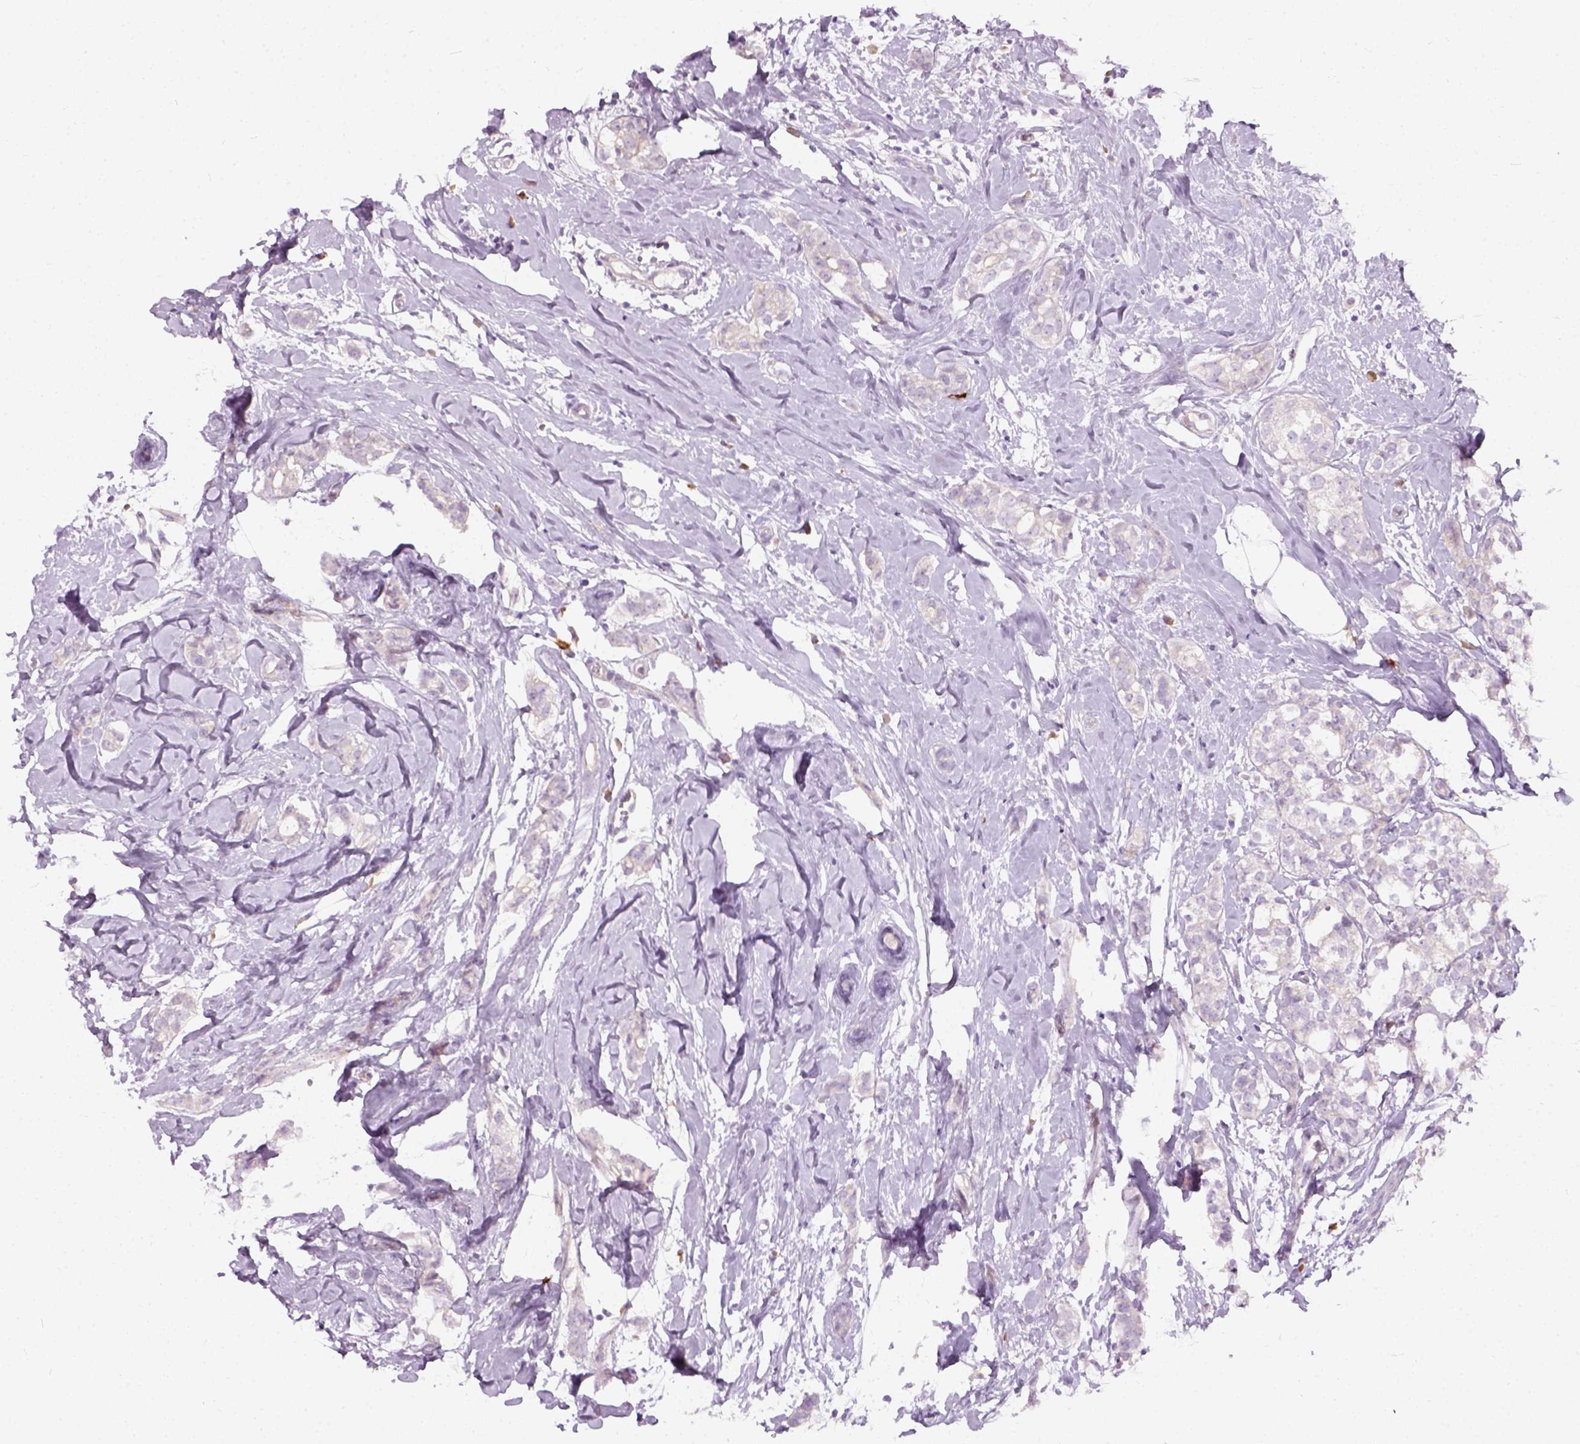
{"staining": {"intensity": "negative", "quantity": "none", "location": "none"}, "tissue": "breast cancer", "cell_type": "Tumor cells", "image_type": "cancer", "snomed": [{"axis": "morphology", "description": "Duct carcinoma"}, {"axis": "topography", "description": "Breast"}], "caption": "Breast cancer stained for a protein using immunohistochemistry shows no staining tumor cells.", "gene": "TRIM72", "patient": {"sex": "female", "age": 40}}